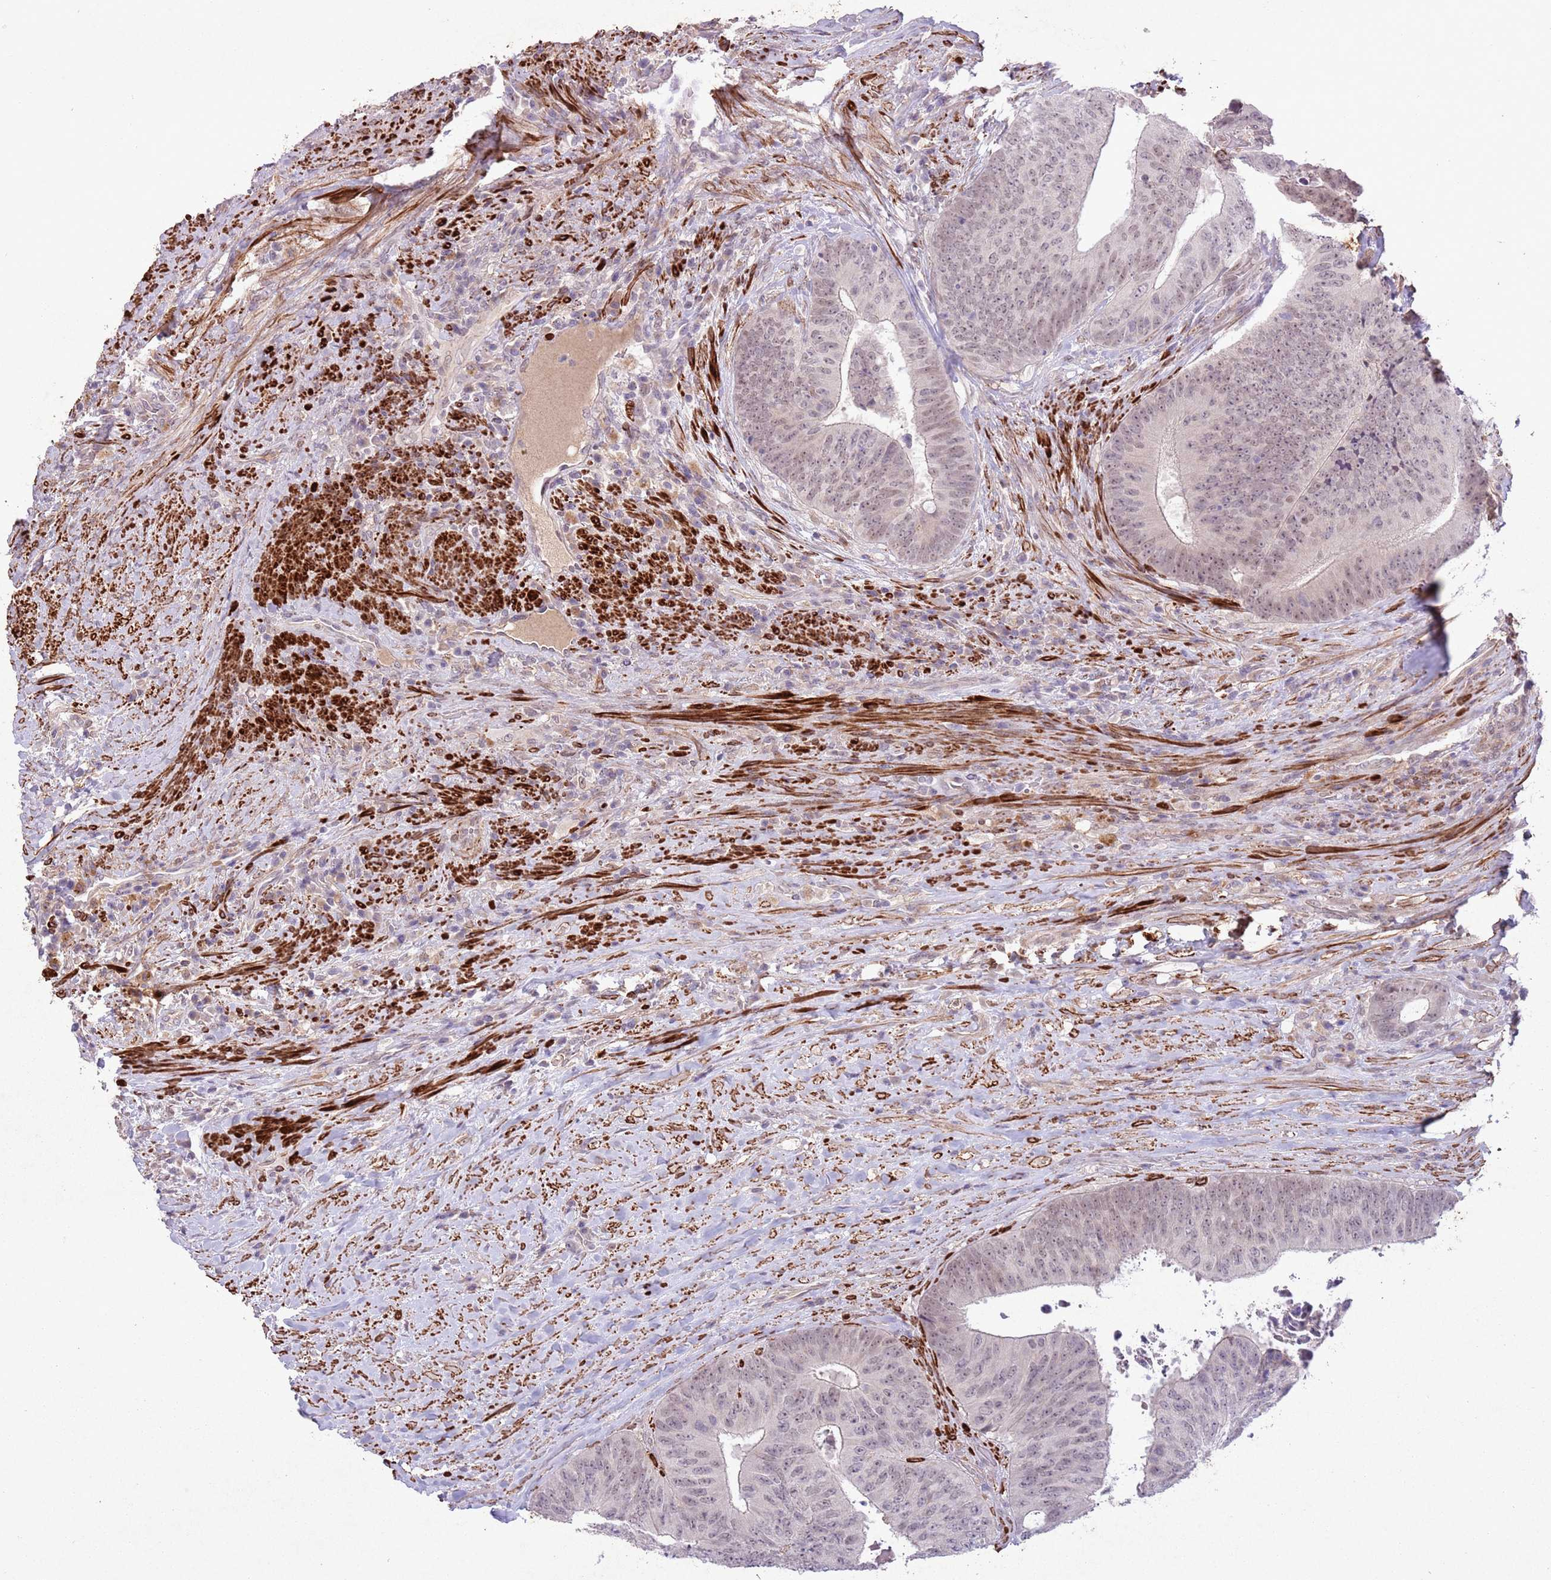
{"staining": {"intensity": "weak", "quantity": ">75%", "location": "nuclear"}, "tissue": "colorectal cancer", "cell_type": "Tumor cells", "image_type": "cancer", "snomed": [{"axis": "morphology", "description": "Adenocarcinoma, NOS"}, {"axis": "topography", "description": "Rectum"}], "caption": "This is a micrograph of IHC staining of colorectal adenocarcinoma, which shows weak expression in the nuclear of tumor cells.", "gene": "CCNI", "patient": {"sex": "male", "age": 72}}